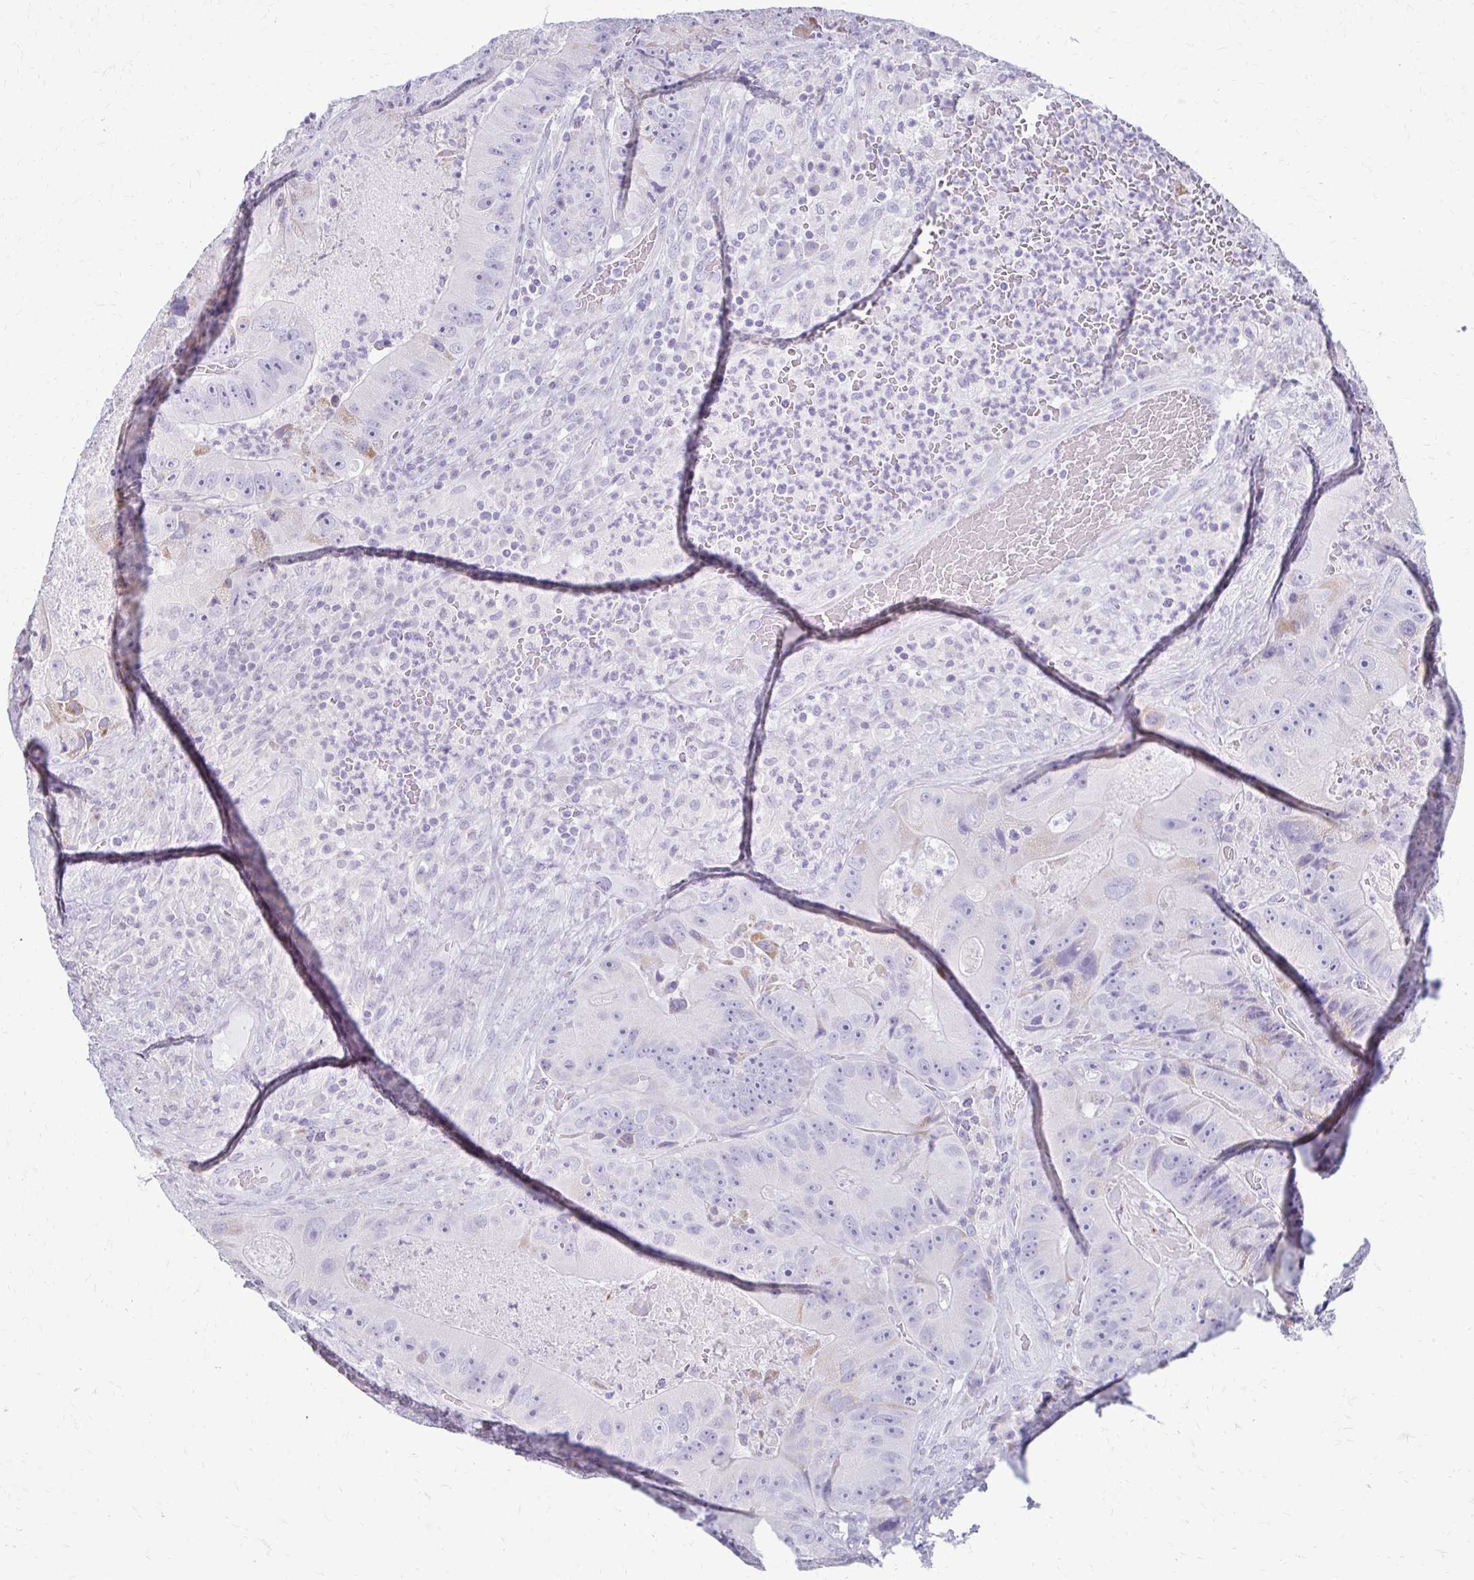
{"staining": {"intensity": "negative", "quantity": "none", "location": "none"}, "tissue": "colorectal cancer", "cell_type": "Tumor cells", "image_type": "cancer", "snomed": [{"axis": "morphology", "description": "Adenocarcinoma, NOS"}, {"axis": "topography", "description": "Colon"}], "caption": "DAB immunohistochemical staining of colorectal cancer shows no significant positivity in tumor cells. (Brightfield microscopy of DAB IHC at high magnification).", "gene": "FCGR2B", "patient": {"sex": "female", "age": 86}}